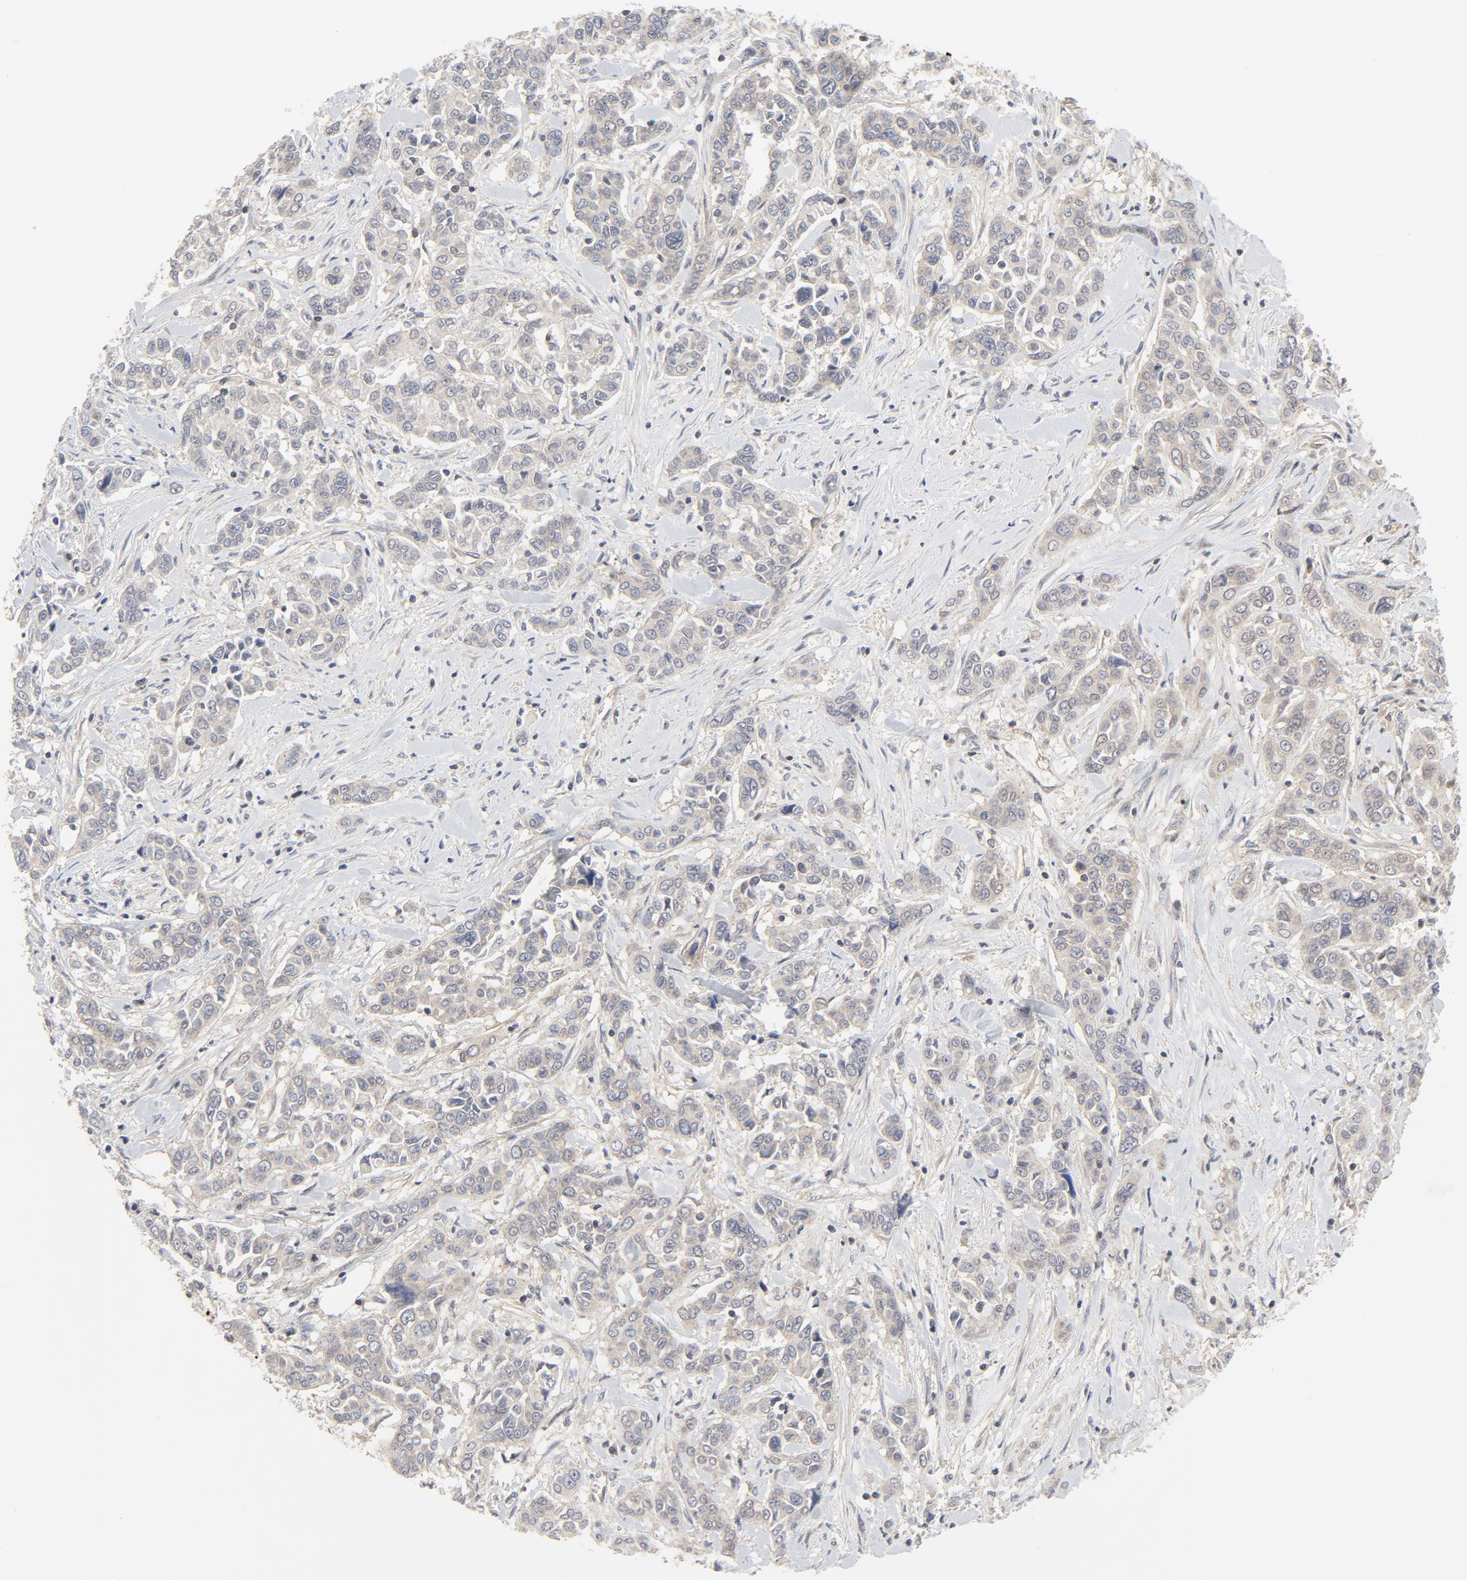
{"staining": {"intensity": "weak", "quantity": ">75%", "location": "cytoplasmic/membranous"}, "tissue": "pancreatic cancer", "cell_type": "Tumor cells", "image_type": "cancer", "snomed": [{"axis": "morphology", "description": "Adenocarcinoma, NOS"}, {"axis": "topography", "description": "Pancreas"}], "caption": "A brown stain labels weak cytoplasmic/membranous staining of a protein in pancreatic cancer (adenocarcinoma) tumor cells.", "gene": "MAP2K7", "patient": {"sex": "female", "age": 52}}